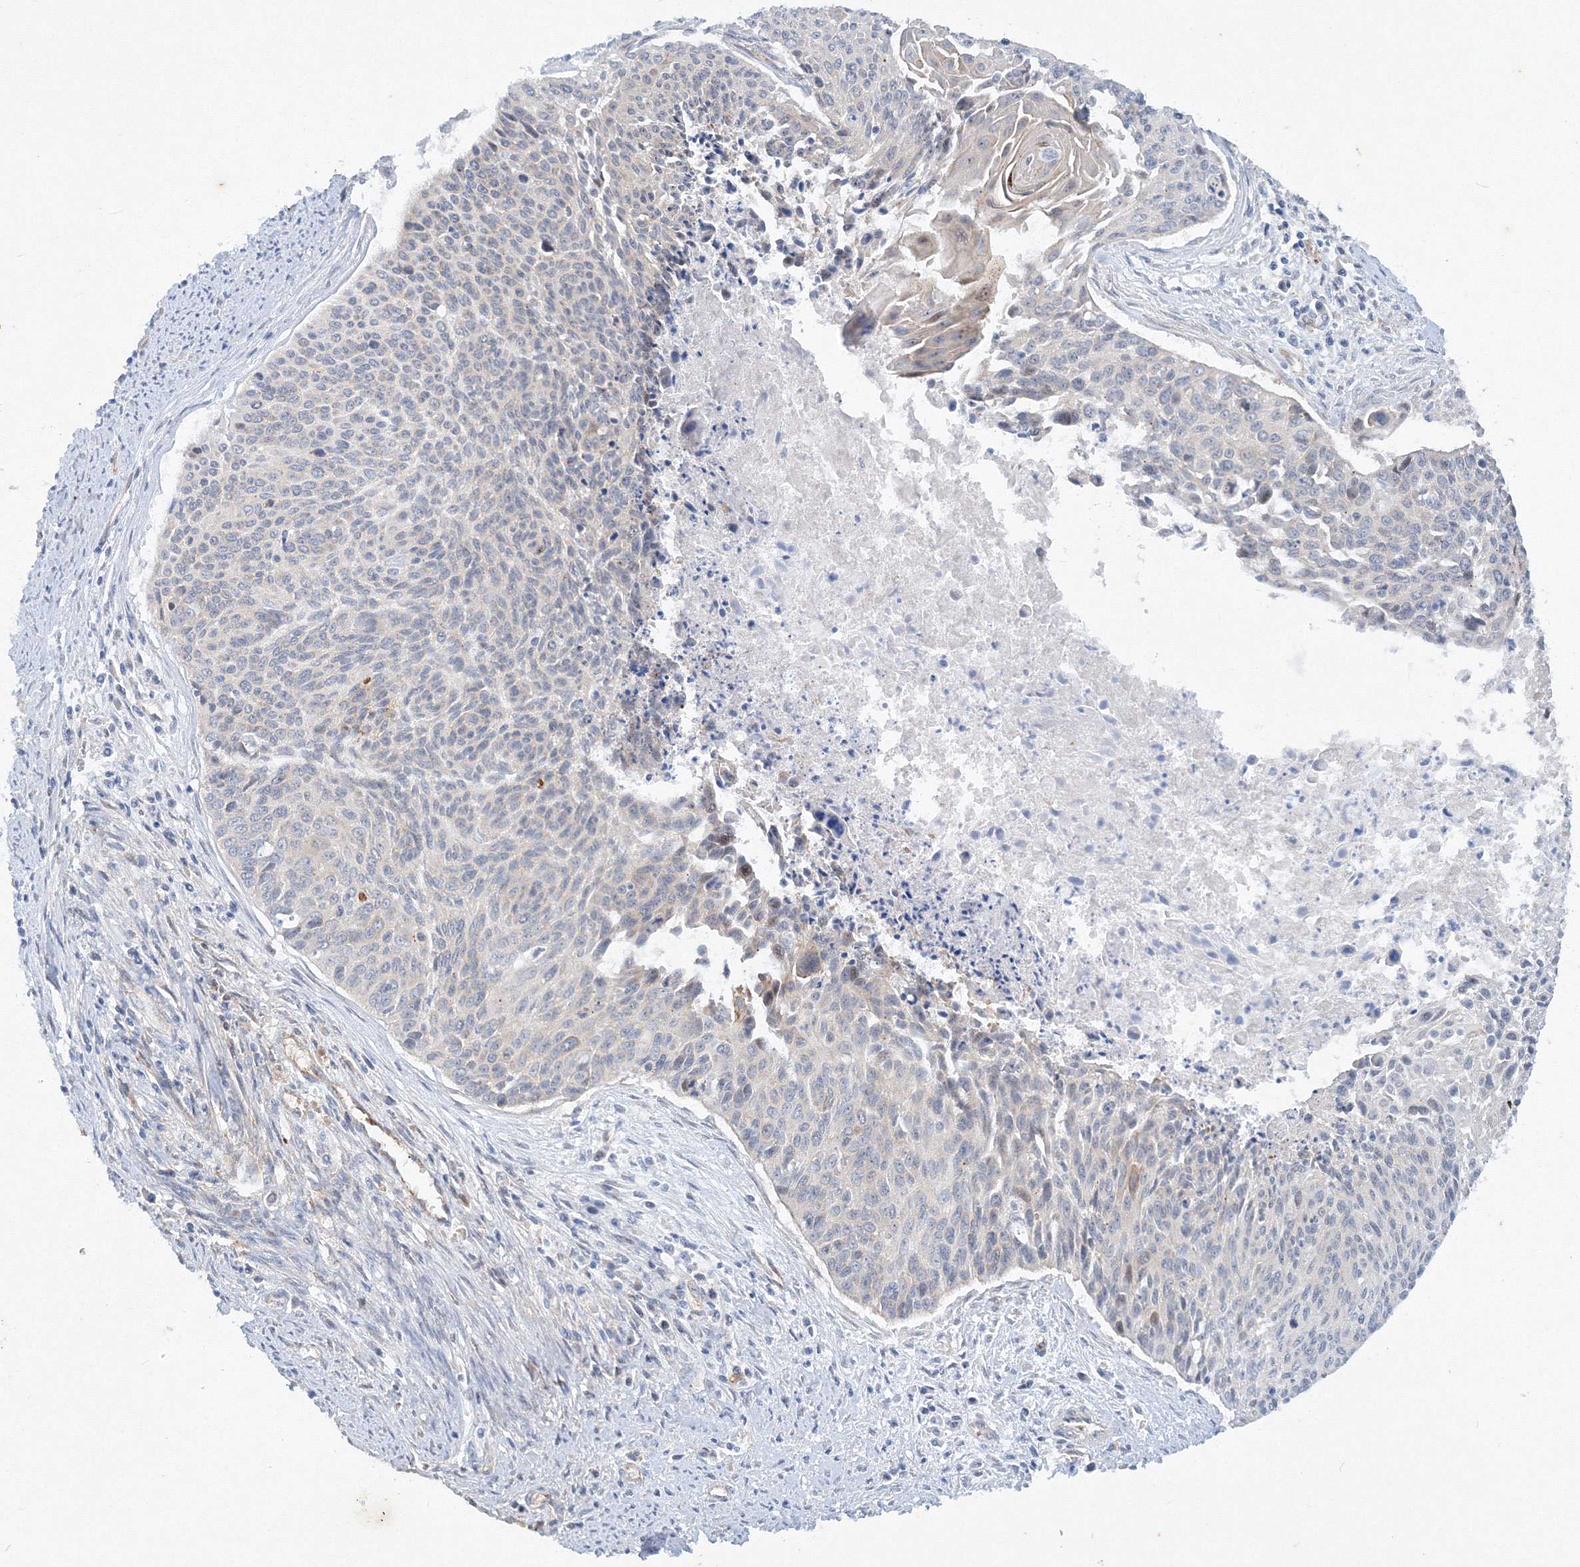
{"staining": {"intensity": "negative", "quantity": "none", "location": "none"}, "tissue": "cervical cancer", "cell_type": "Tumor cells", "image_type": "cancer", "snomed": [{"axis": "morphology", "description": "Squamous cell carcinoma, NOS"}, {"axis": "topography", "description": "Cervix"}], "caption": "A high-resolution micrograph shows immunohistochemistry staining of cervical cancer, which displays no significant staining in tumor cells. (Immunohistochemistry, brightfield microscopy, high magnification).", "gene": "TANC1", "patient": {"sex": "female", "age": 55}}